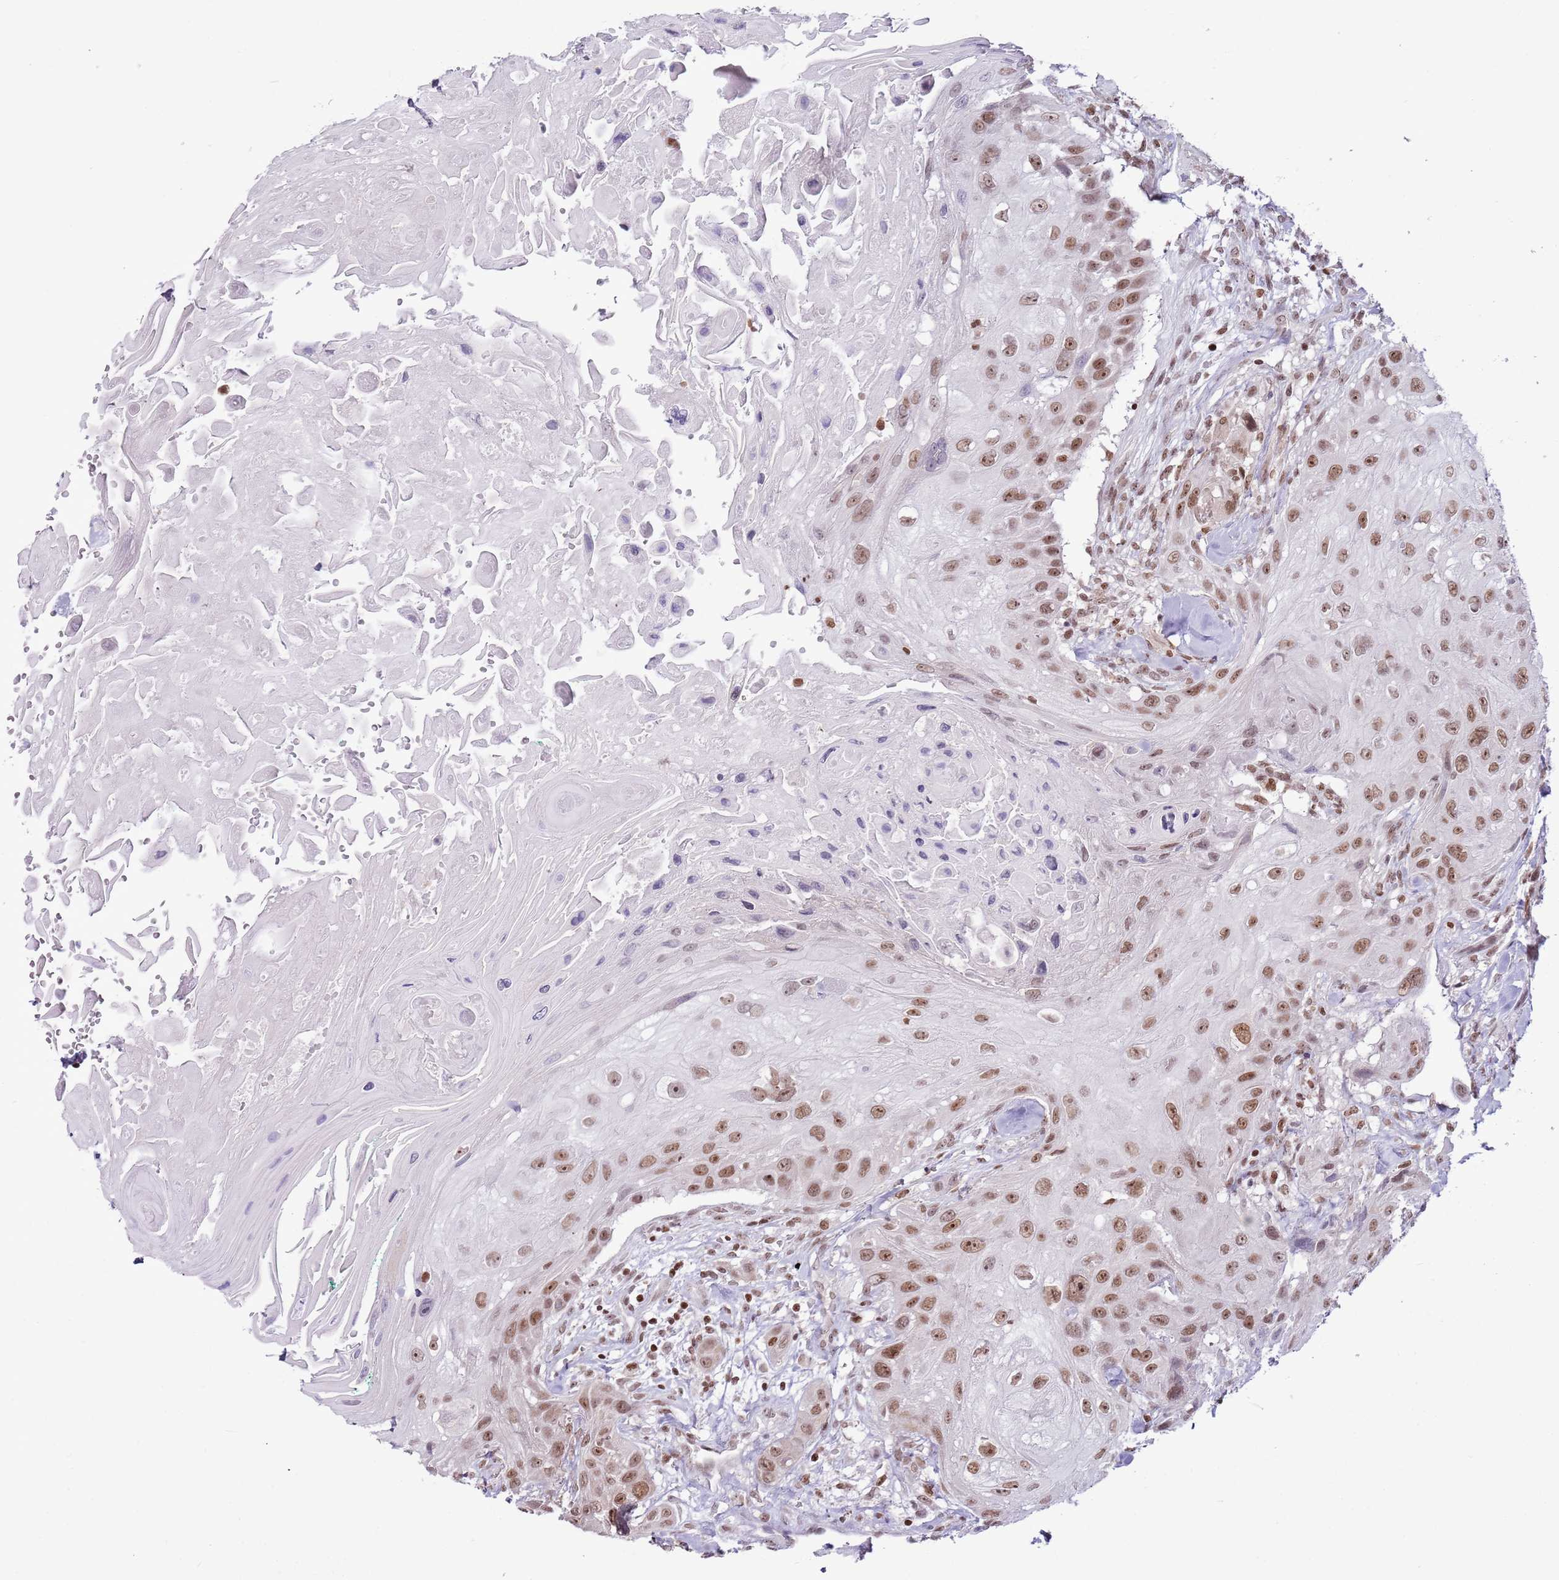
{"staining": {"intensity": "moderate", "quantity": ">75%", "location": "nuclear"}, "tissue": "head and neck cancer", "cell_type": "Tumor cells", "image_type": "cancer", "snomed": [{"axis": "morphology", "description": "Squamous cell carcinoma, NOS"}, {"axis": "topography", "description": "Head-Neck"}], "caption": "Tumor cells demonstrate medium levels of moderate nuclear staining in approximately >75% of cells in head and neck squamous cell carcinoma.", "gene": "SELENOH", "patient": {"sex": "male", "age": 81}}